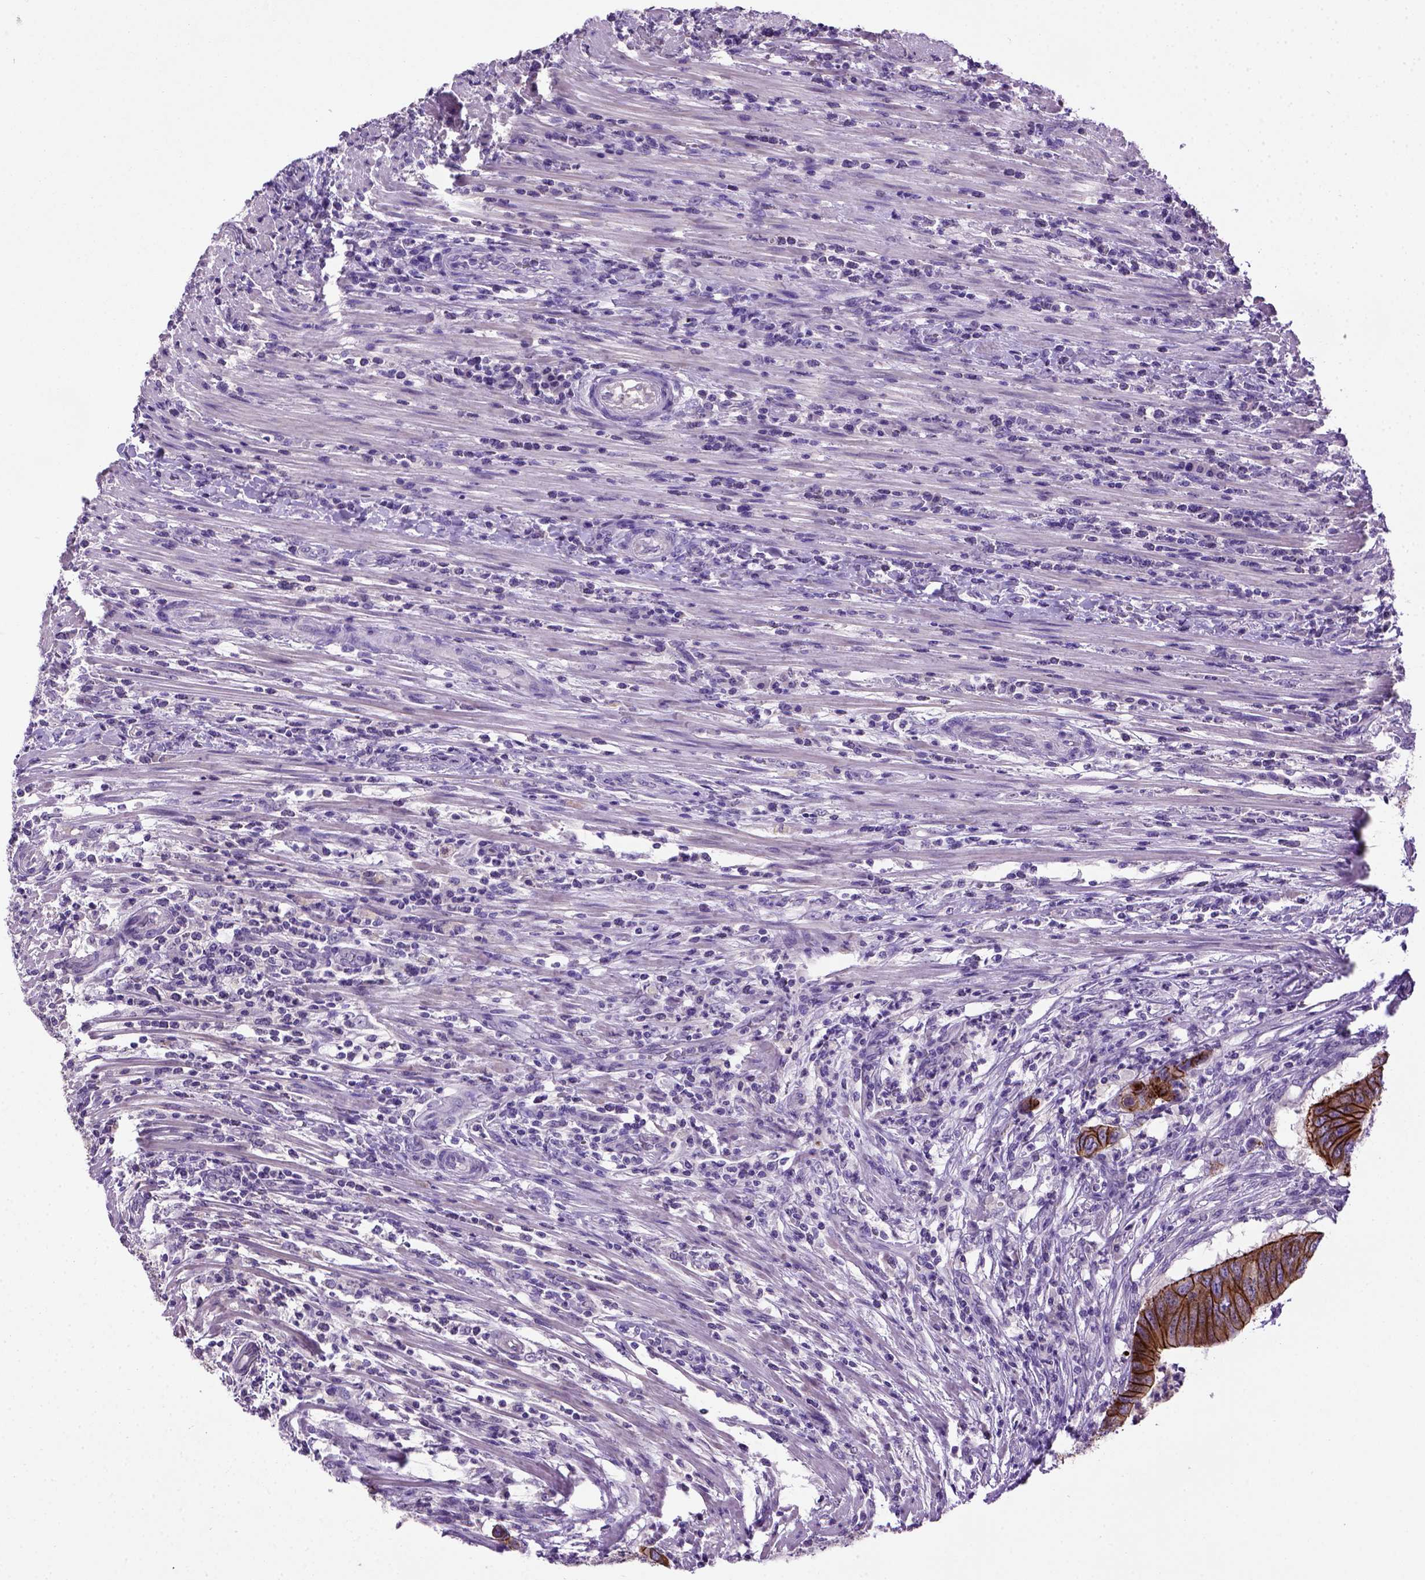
{"staining": {"intensity": "strong", "quantity": ">75%", "location": "cytoplasmic/membranous"}, "tissue": "colorectal cancer", "cell_type": "Tumor cells", "image_type": "cancer", "snomed": [{"axis": "morphology", "description": "Adenocarcinoma, NOS"}, {"axis": "topography", "description": "Colon"}], "caption": "Colorectal cancer tissue displays strong cytoplasmic/membranous expression in about >75% of tumor cells, visualized by immunohistochemistry. Nuclei are stained in blue.", "gene": "CDH1", "patient": {"sex": "male", "age": 53}}